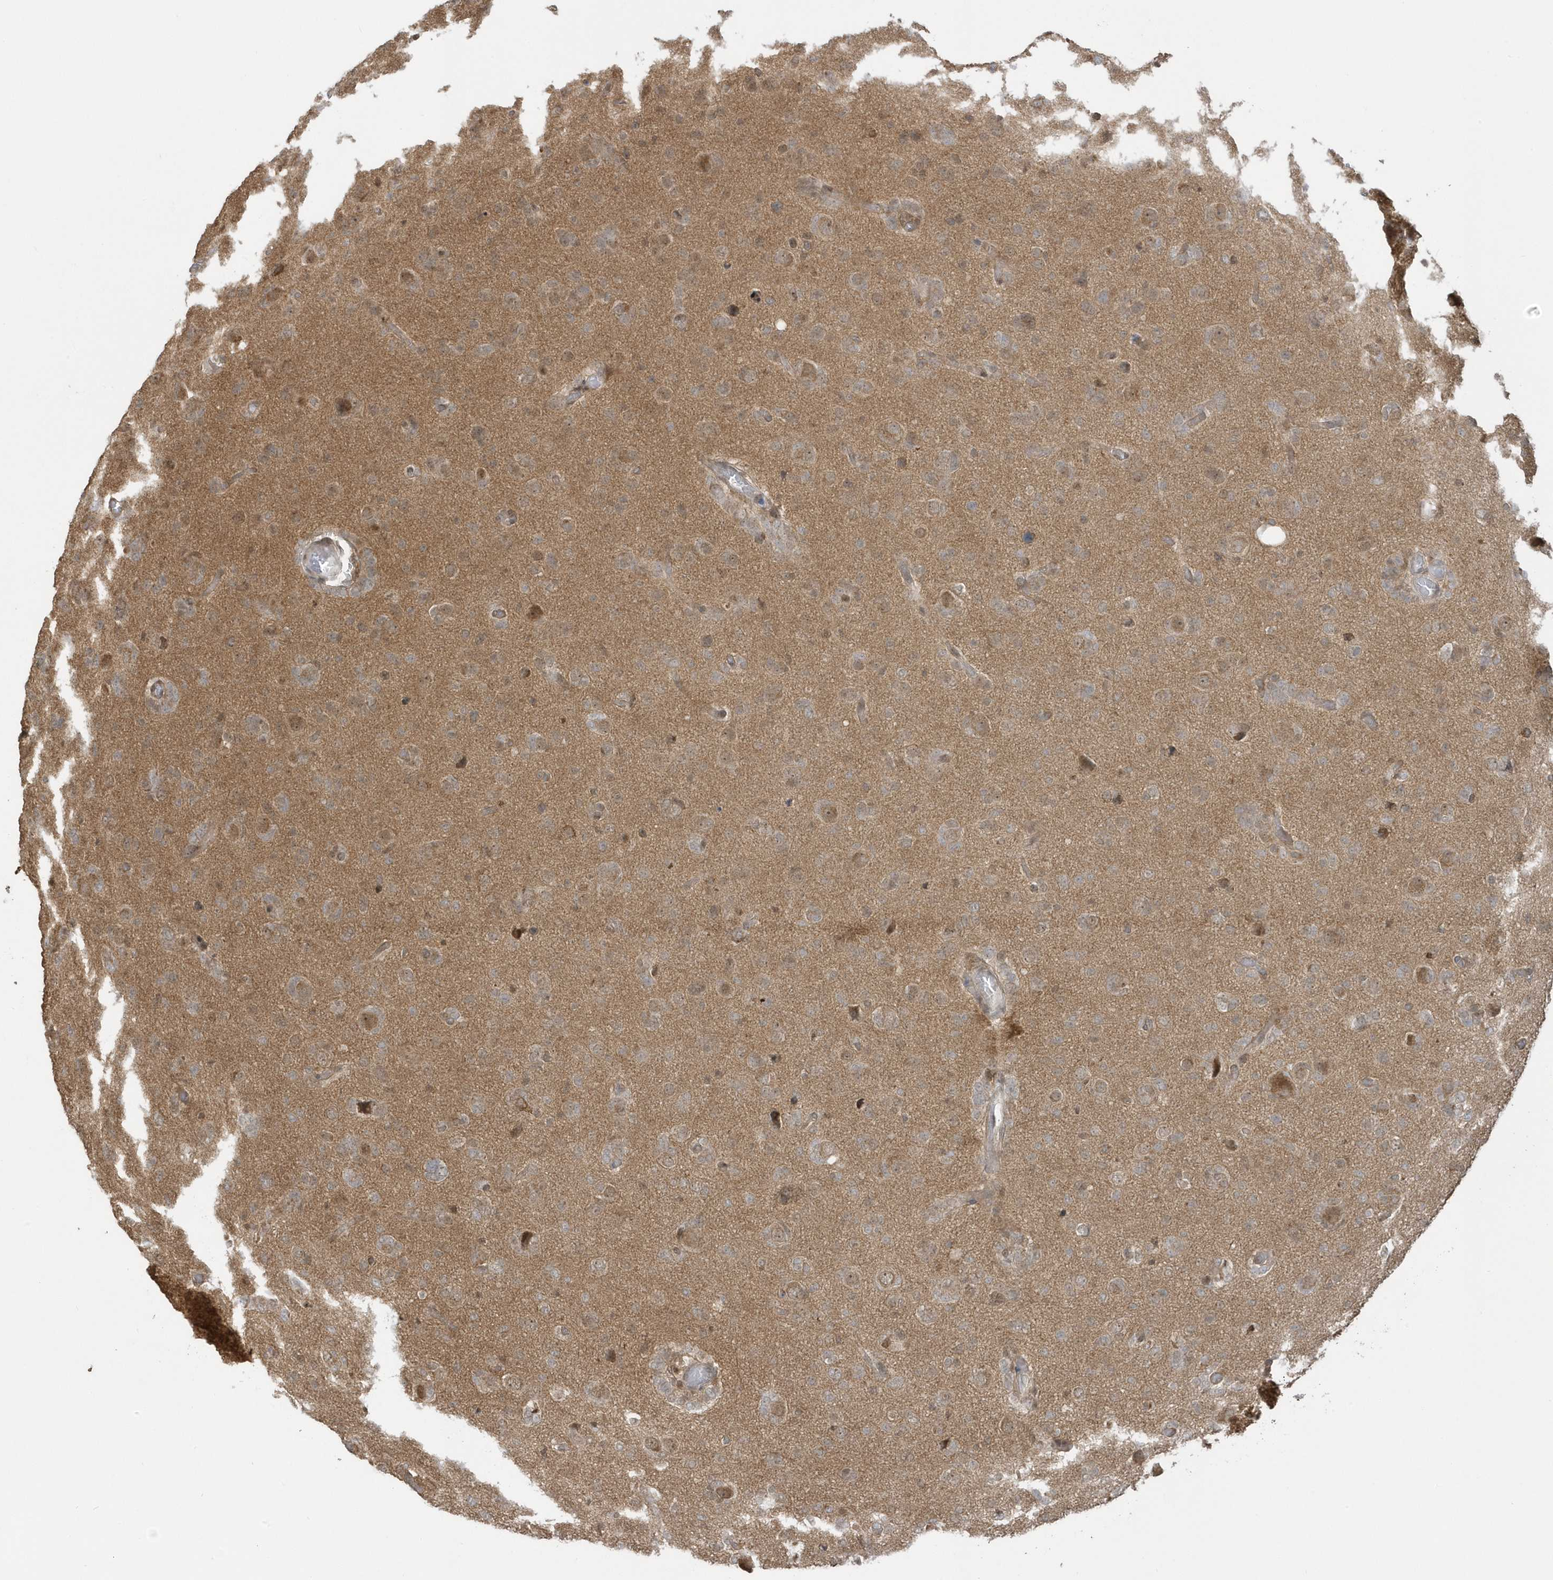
{"staining": {"intensity": "moderate", "quantity": "<25%", "location": "nuclear"}, "tissue": "glioma", "cell_type": "Tumor cells", "image_type": "cancer", "snomed": [{"axis": "morphology", "description": "Glioma, malignant, High grade"}, {"axis": "topography", "description": "Brain"}], "caption": "This image displays immunohistochemistry (IHC) staining of human malignant glioma (high-grade), with low moderate nuclear positivity in about <25% of tumor cells.", "gene": "PPP1R7", "patient": {"sex": "female", "age": 59}}